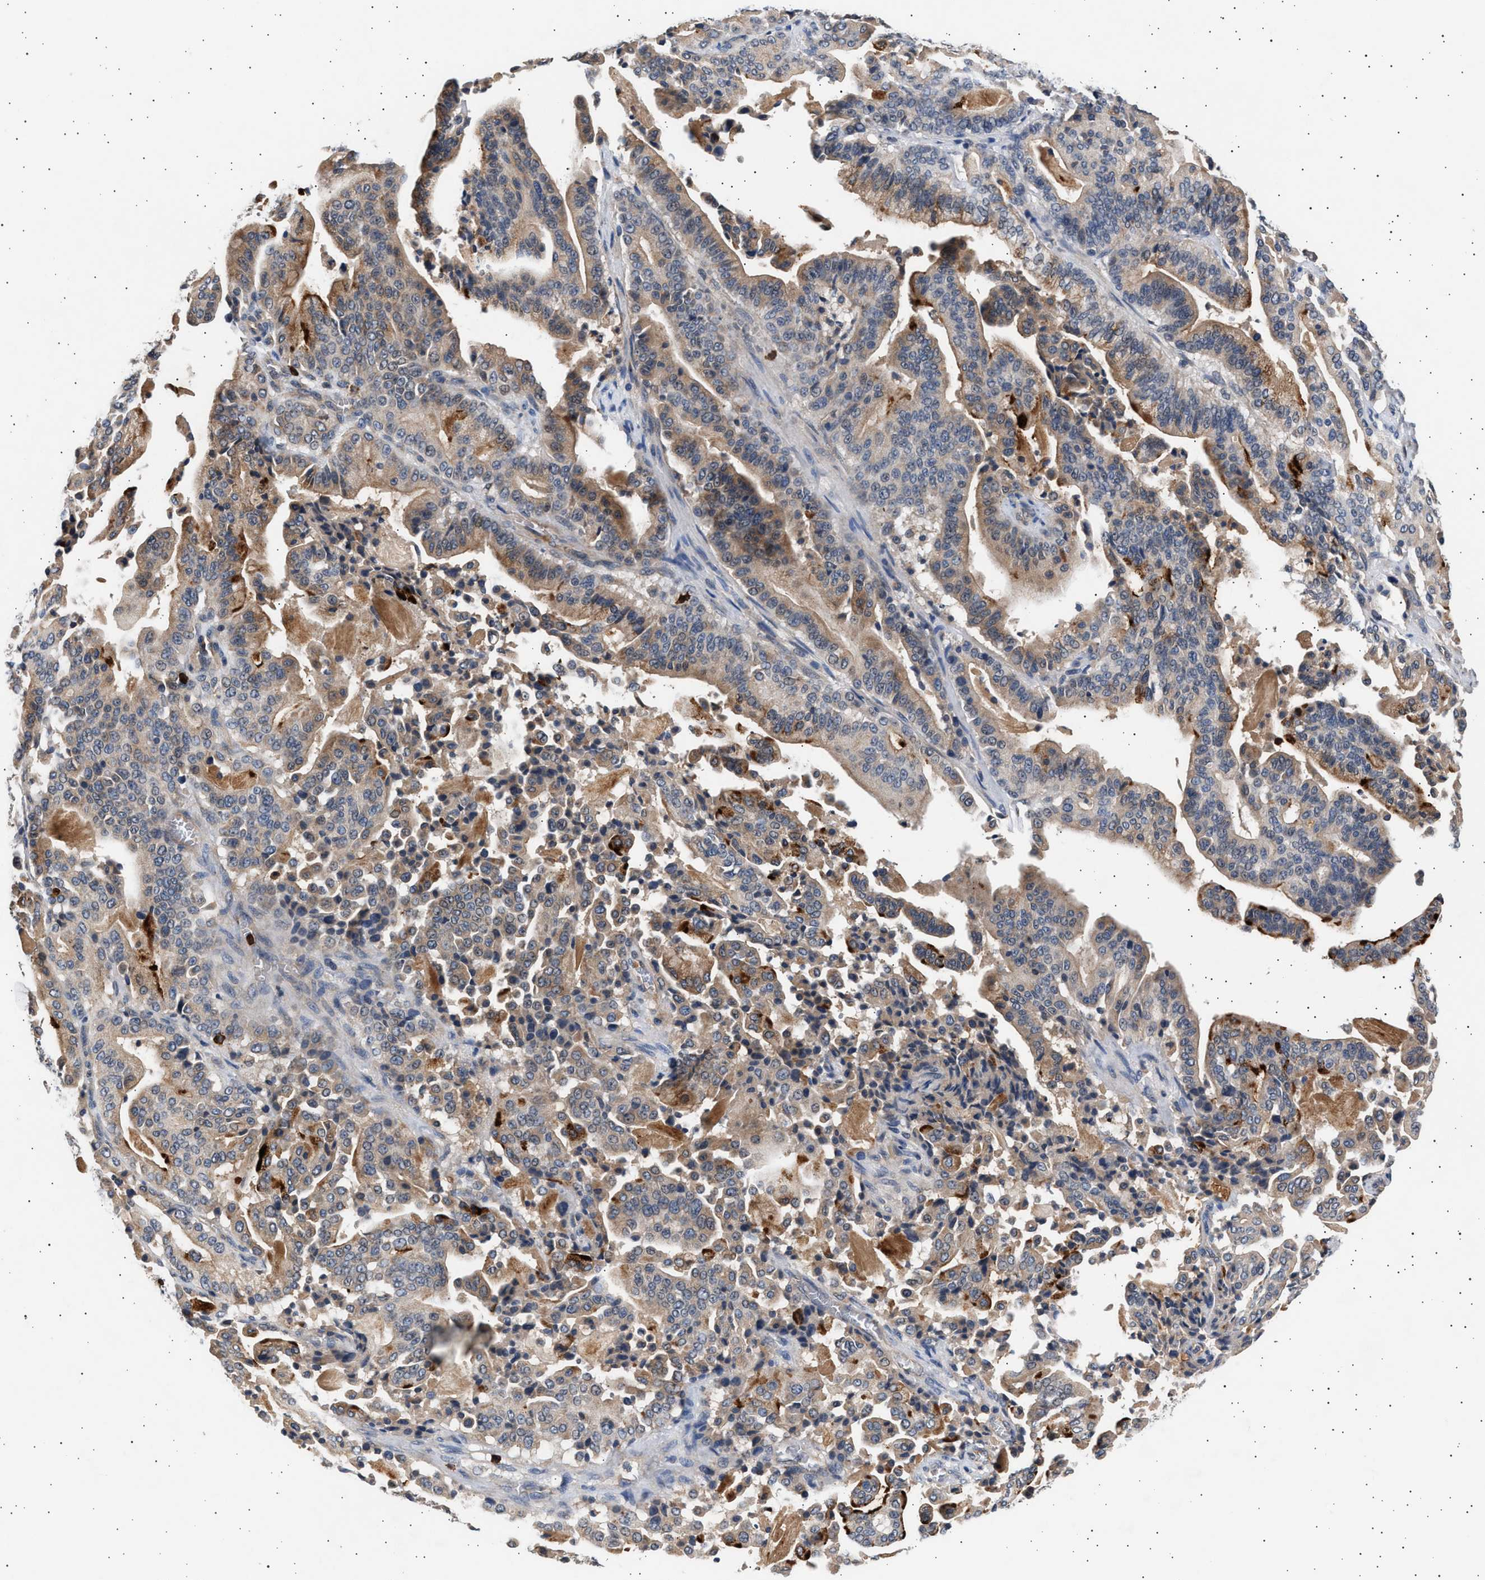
{"staining": {"intensity": "weak", "quantity": "25%-75%", "location": "cytoplasmic/membranous"}, "tissue": "pancreatic cancer", "cell_type": "Tumor cells", "image_type": "cancer", "snomed": [{"axis": "morphology", "description": "Adenocarcinoma, NOS"}, {"axis": "topography", "description": "Pancreas"}], "caption": "IHC image of neoplastic tissue: human pancreatic cancer stained using immunohistochemistry (IHC) shows low levels of weak protein expression localized specifically in the cytoplasmic/membranous of tumor cells, appearing as a cytoplasmic/membranous brown color.", "gene": "GRAP2", "patient": {"sex": "male", "age": 63}}